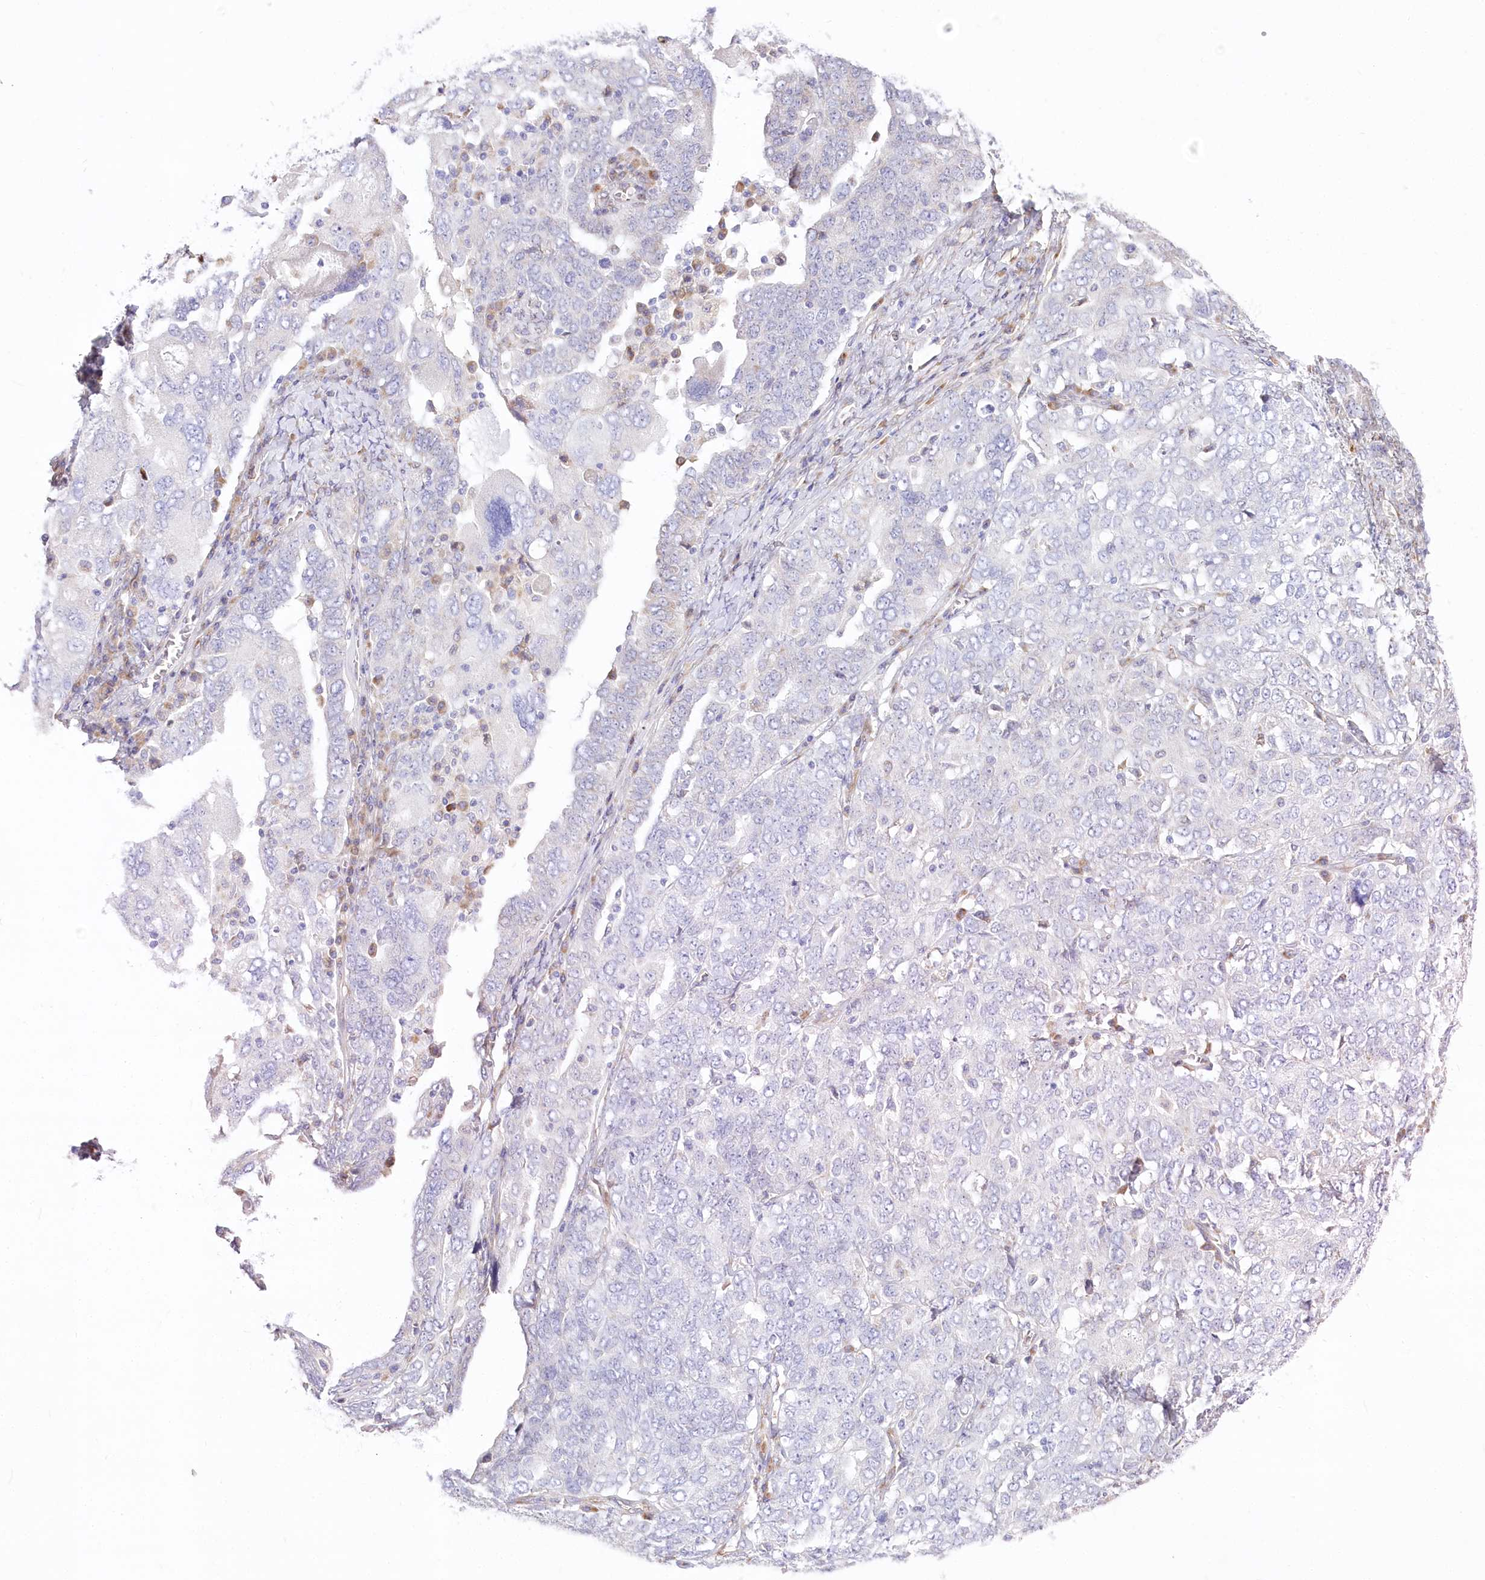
{"staining": {"intensity": "negative", "quantity": "none", "location": "none"}, "tissue": "ovarian cancer", "cell_type": "Tumor cells", "image_type": "cancer", "snomed": [{"axis": "morphology", "description": "Carcinoma, endometroid"}, {"axis": "topography", "description": "Ovary"}], "caption": "The photomicrograph reveals no significant staining in tumor cells of ovarian cancer (endometroid carcinoma).", "gene": "STT3B", "patient": {"sex": "female", "age": 62}}